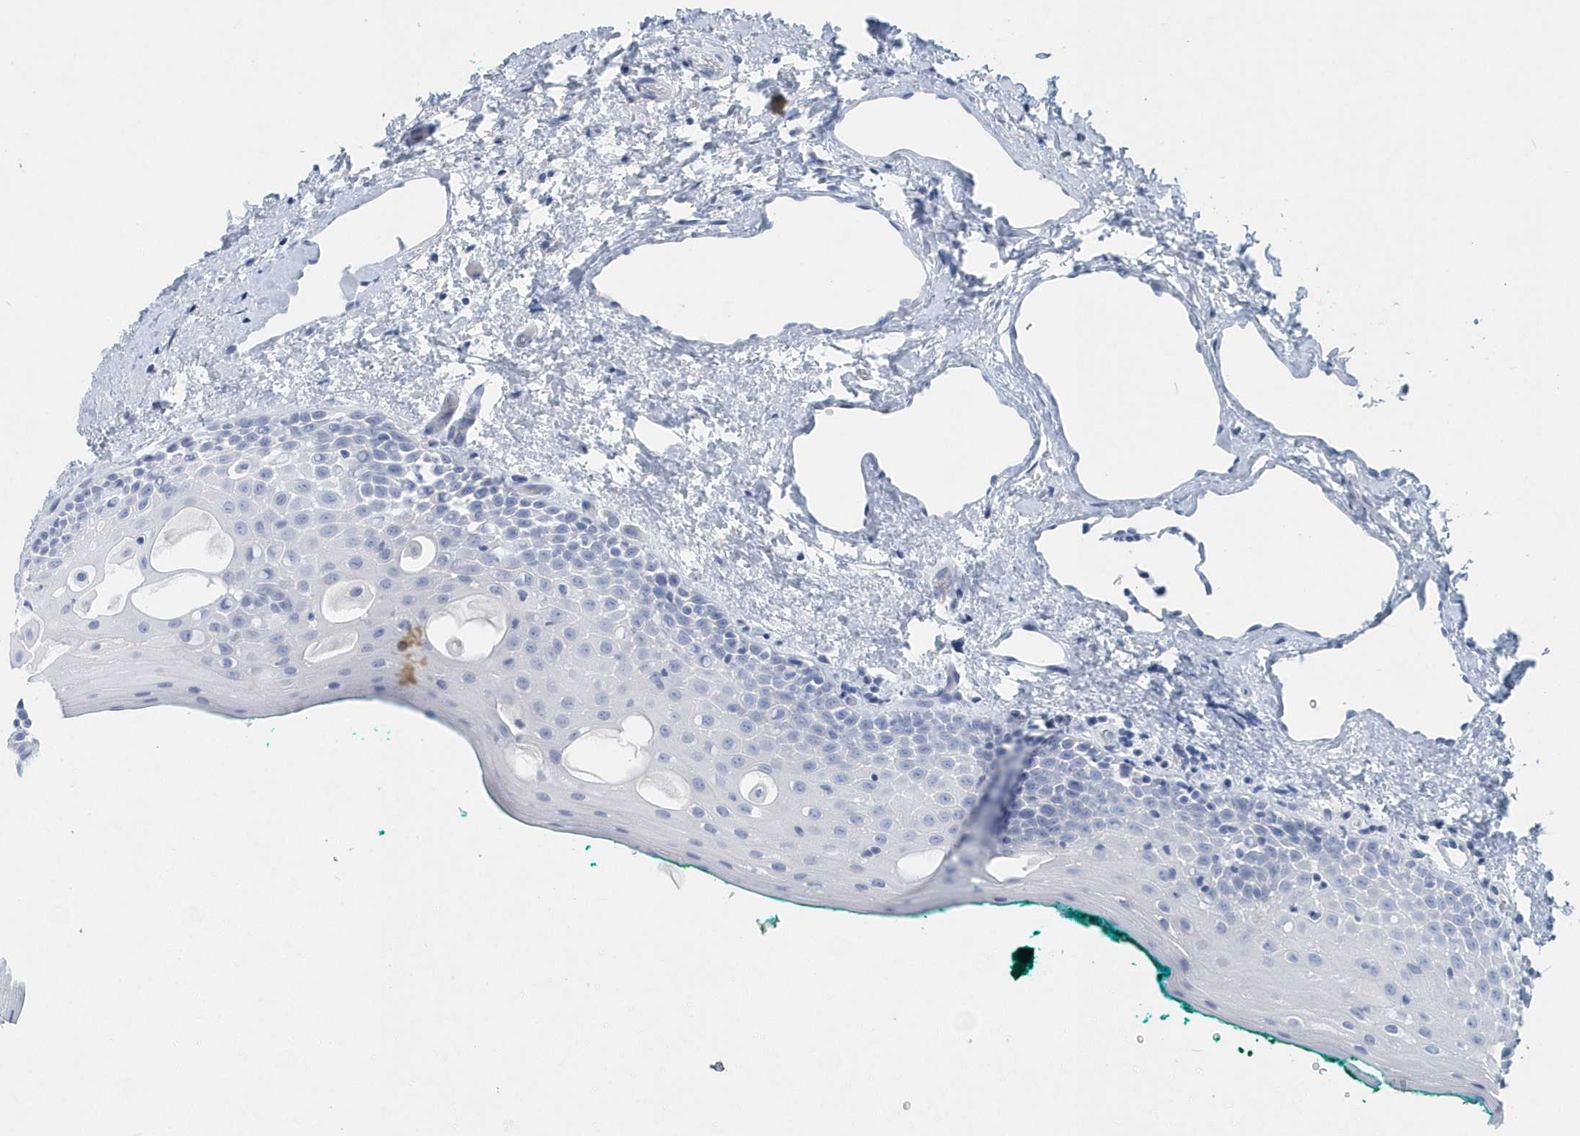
{"staining": {"intensity": "negative", "quantity": "none", "location": "none"}, "tissue": "oral mucosa", "cell_type": "Squamous epithelial cells", "image_type": "normal", "snomed": [{"axis": "morphology", "description": "Normal tissue, NOS"}, {"axis": "topography", "description": "Oral tissue"}], "caption": "This is a histopathology image of IHC staining of normal oral mucosa, which shows no positivity in squamous epithelial cells.", "gene": "PTPRO", "patient": {"sex": "female", "age": 70}}